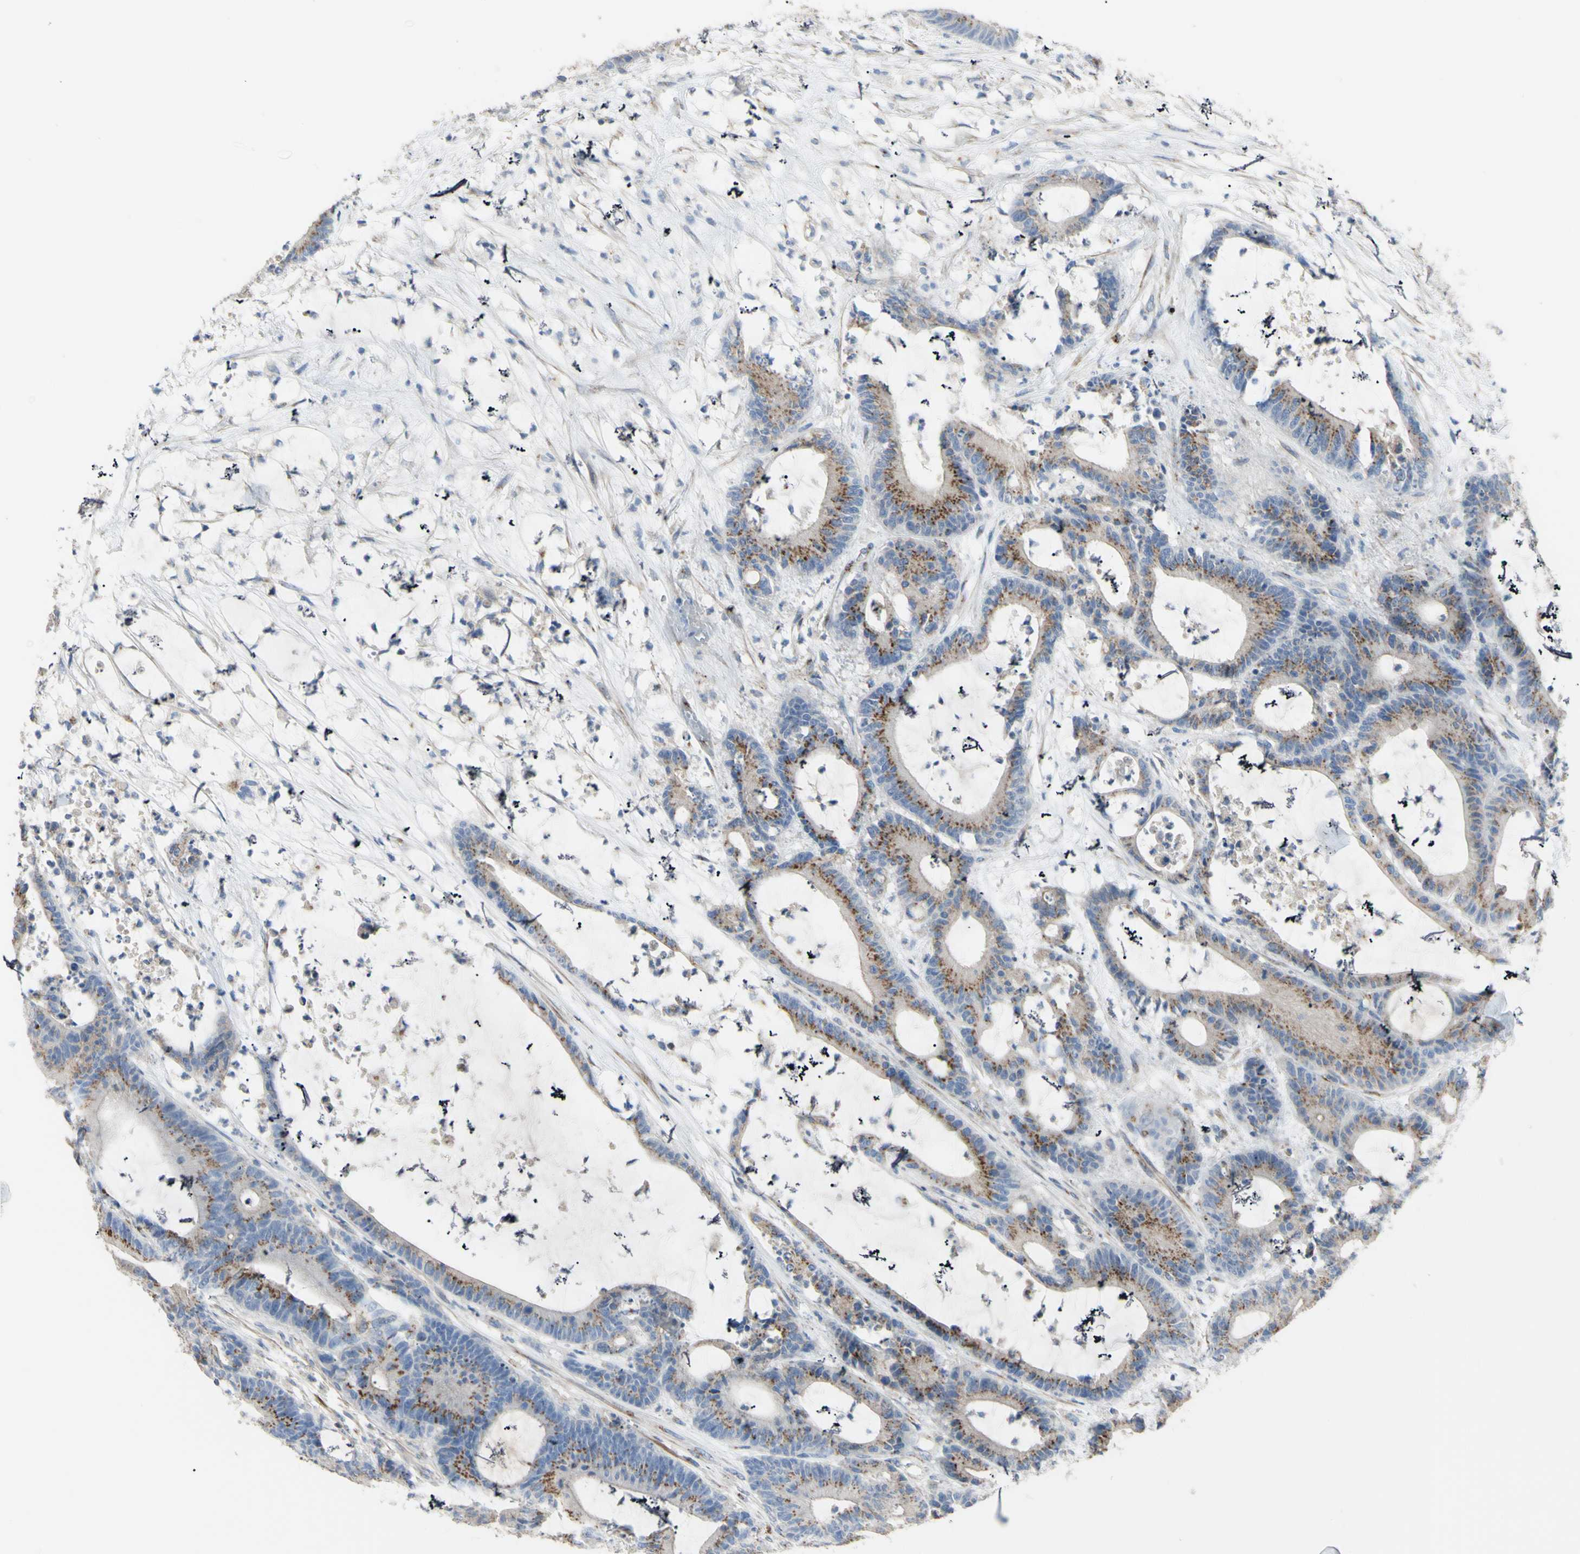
{"staining": {"intensity": "moderate", "quantity": ">75%", "location": "cytoplasmic/membranous"}, "tissue": "colorectal cancer", "cell_type": "Tumor cells", "image_type": "cancer", "snomed": [{"axis": "morphology", "description": "Adenocarcinoma, NOS"}, {"axis": "topography", "description": "Colon"}], "caption": "Tumor cells show medium levels of moderate cytoplasmic/membranous positivity in approximately >75% of cells in adenocarcinoma (colorectal). Immunohistochemistry (ihc) stains the protein of interest in brown and the nuclei are stained blue.", "gene": "B4GALT3", "patient": {"sex": "female", "age": 84}}